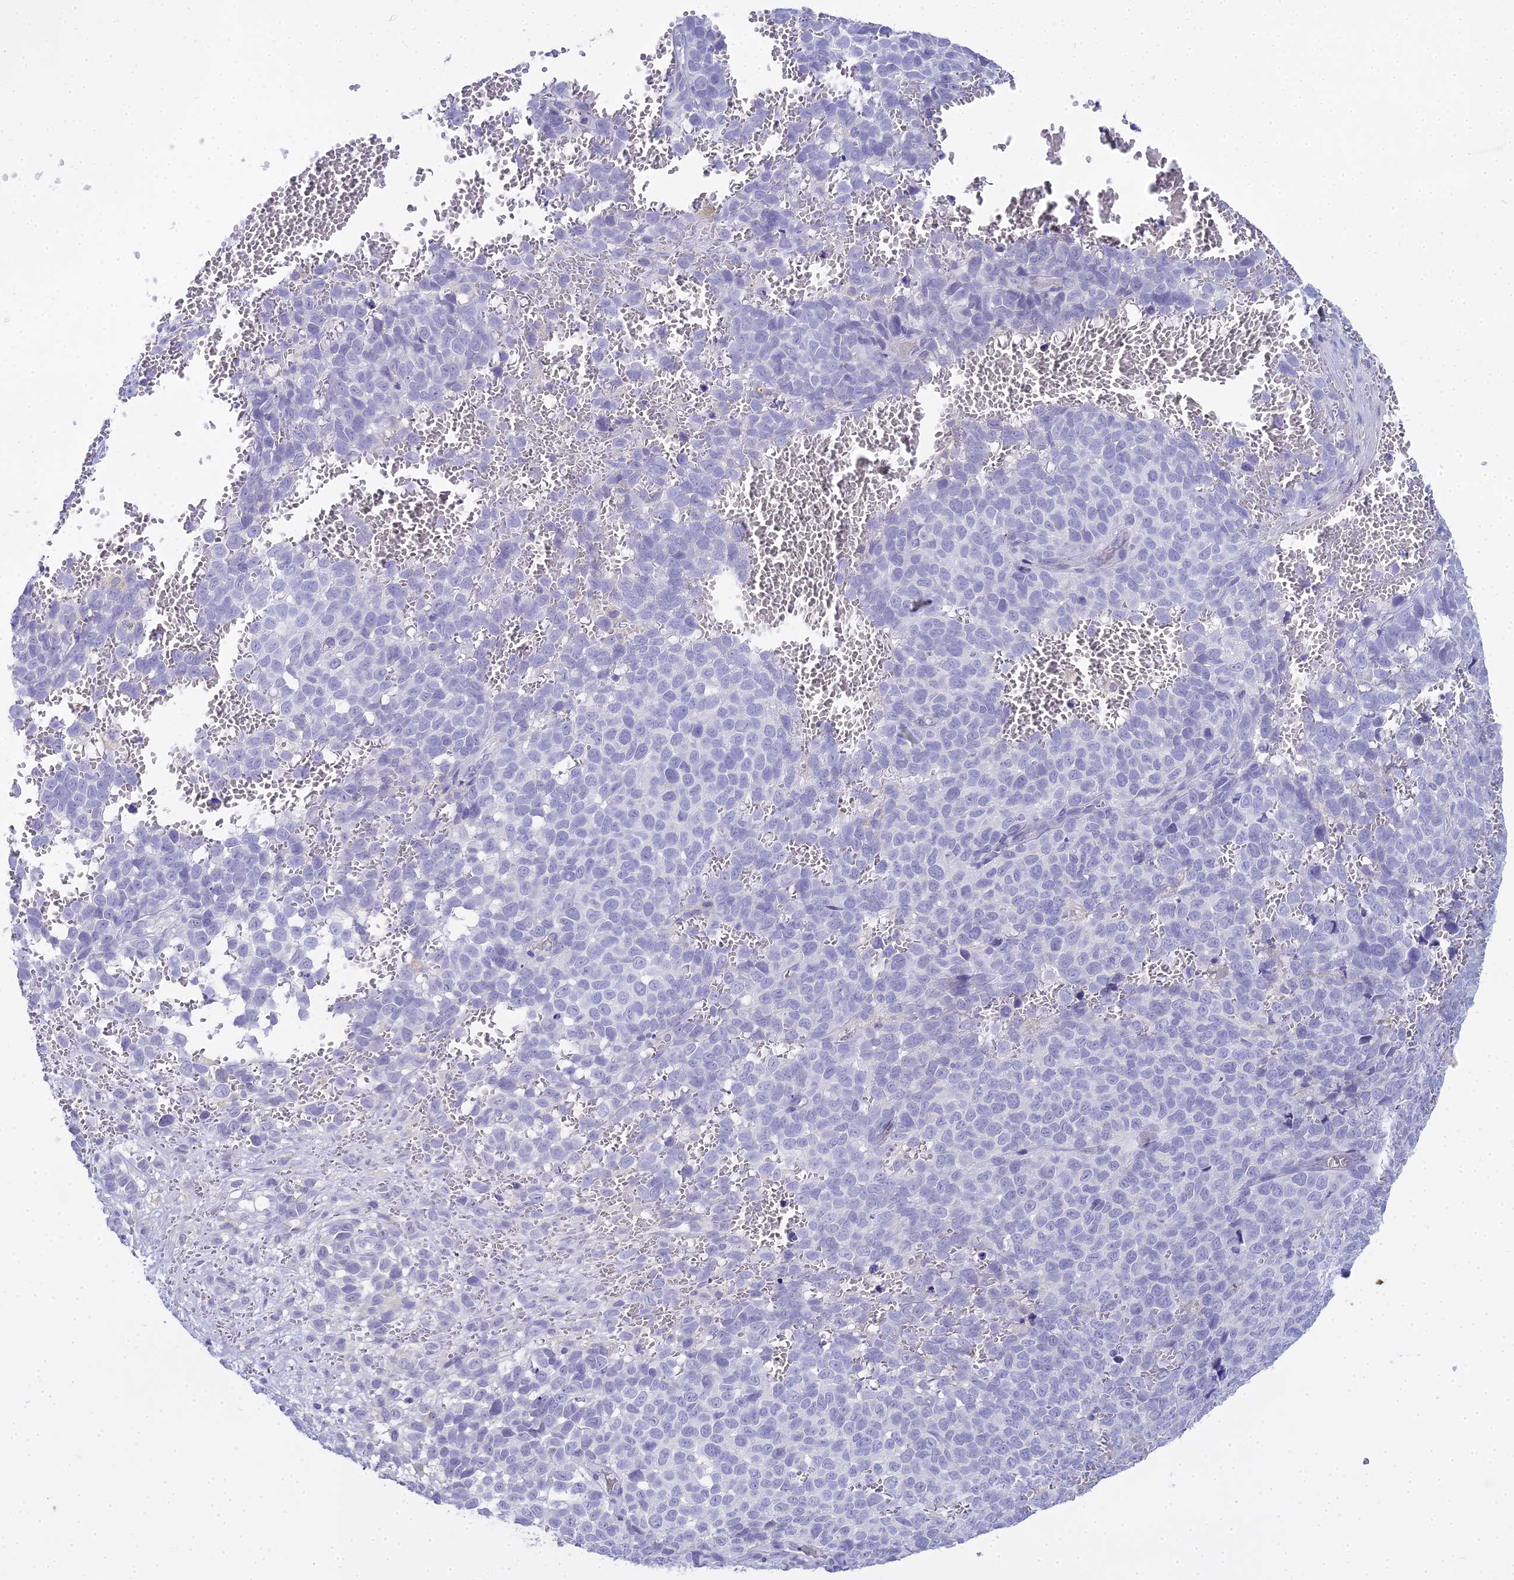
{"staining": {"intensity": "negative", "quantity": "none", "location": "none"}, "tissue": "melanoma", "cell_type": "Tumor cells", "image_type": "cancer", "snomed": [{"axis": "morphology", "description": "Malignant melanoma, NOS"}, {"axis": "topography", "description": "Nose, NOS"}], "caption": "Immunohistochemical staining of melanoma demonstrates no significant staining in tumor cells. (DAB immunohistochemistry (IHC) with hematoxylin counter stain).", "gene": "S100A7", "patient": {"sex": "female", "age": 48}}